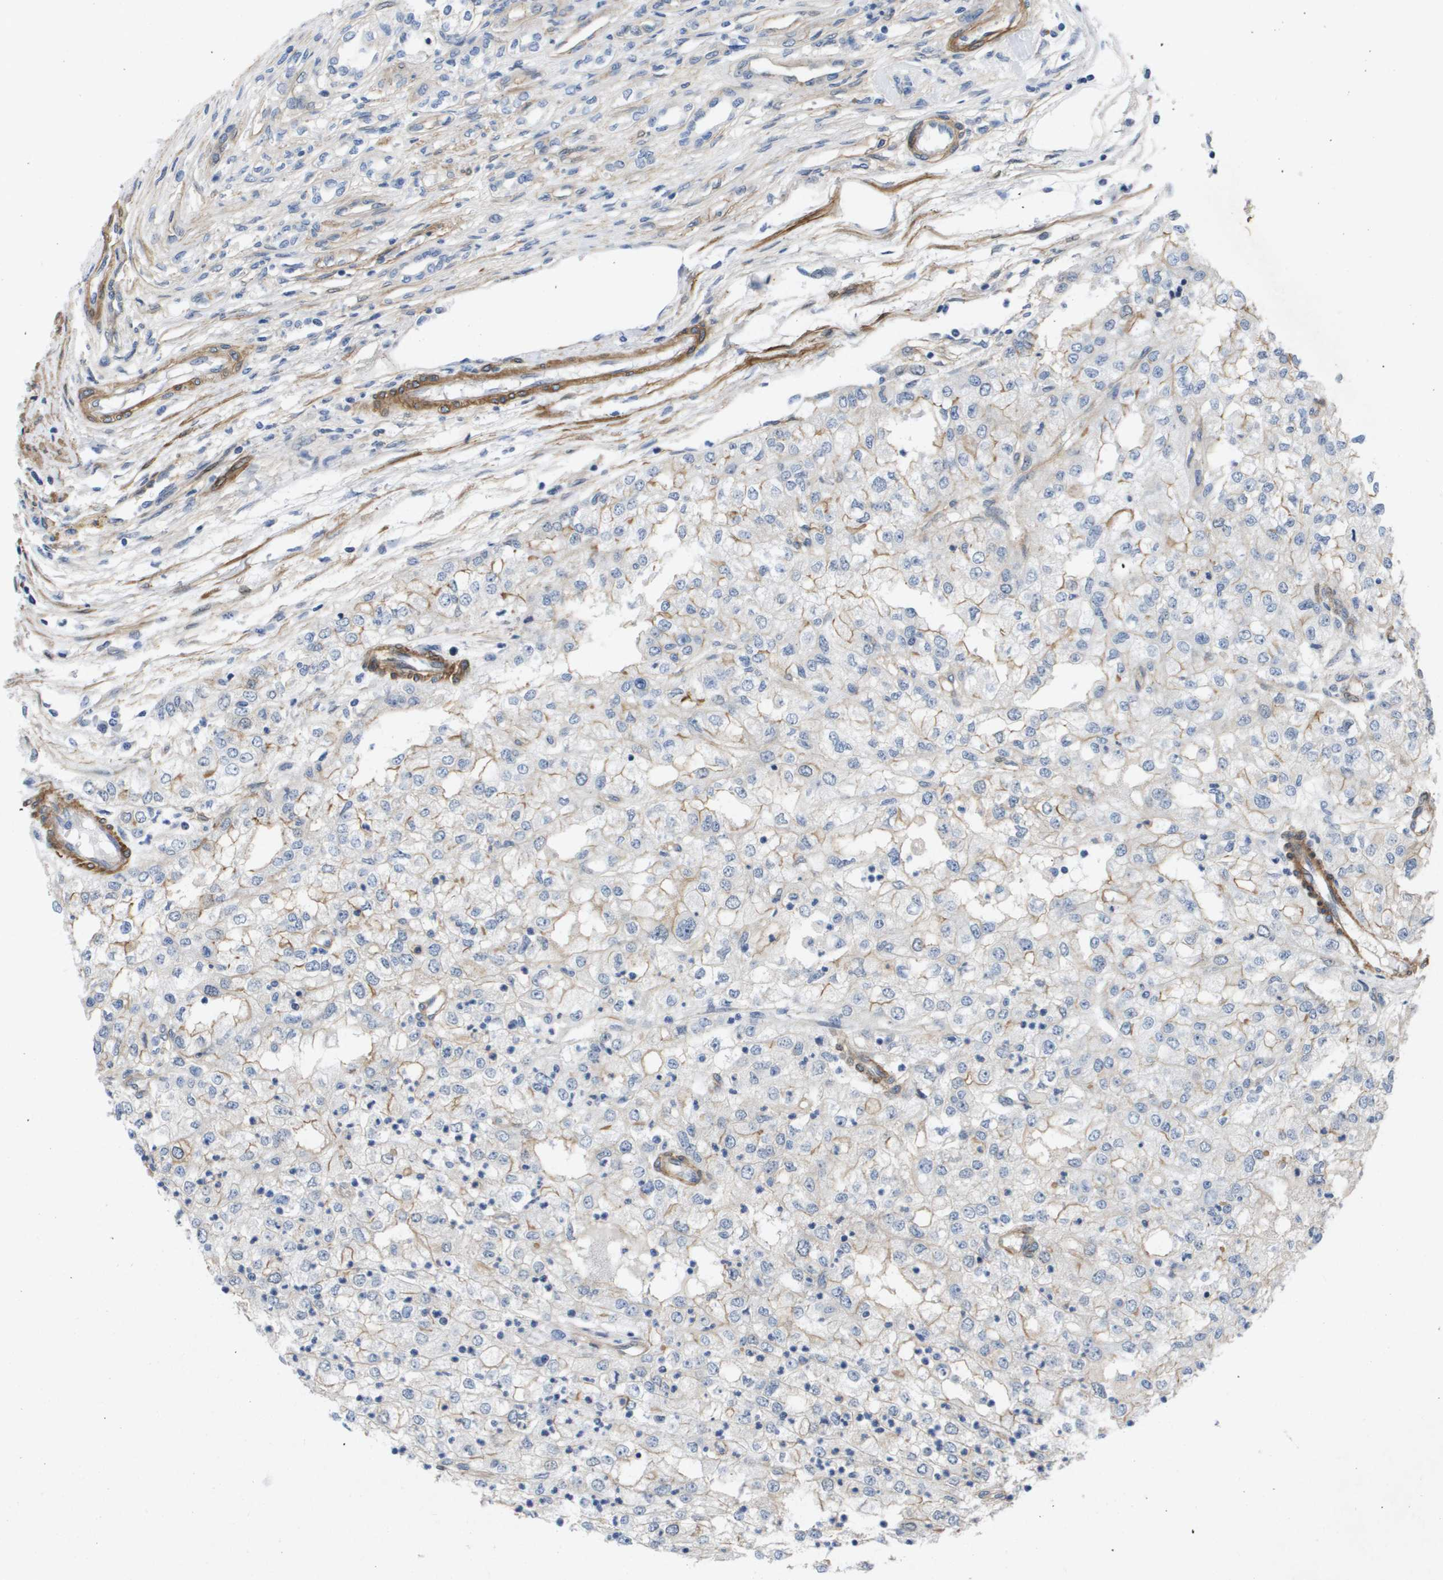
{"staining": {"intensity": "weak", "quantity": "<25%", "location": "cytoplasmic/membranous"}, "tissue": "renal cancer", "cell_type": "Tumor cells", "image_type": "cancer", "snomed": [{"axis": "morphology", "description": "Adenocarcinoma, NOS"}, {"axis": "topography", "description": "Kidney"}], "caption": "There is no significant expression in tumor cells of adenocarcinoma (renal).", "gene": "LPP", "patient": {"sex": "female", "age": 54}}